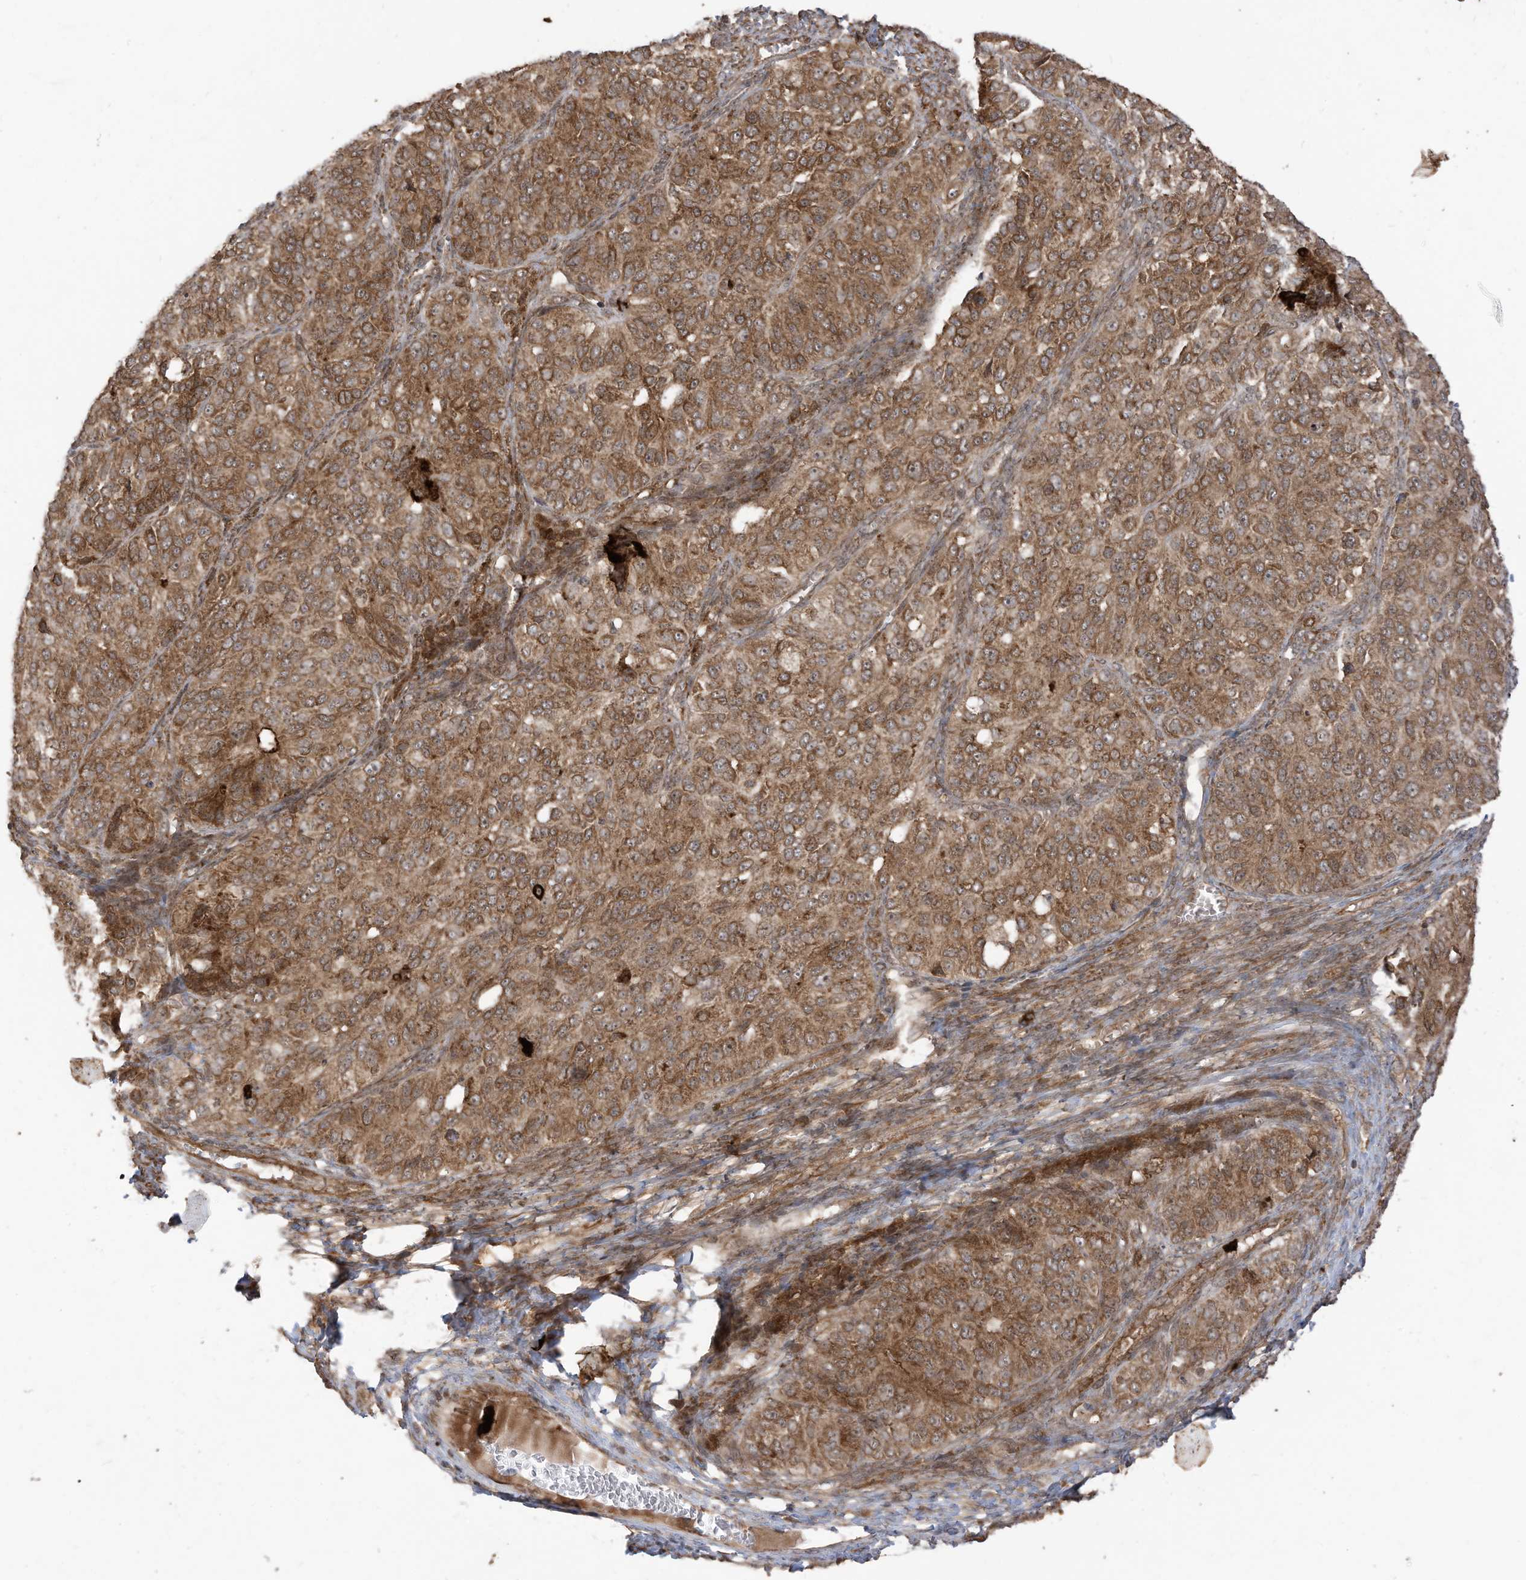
{"staining": {"intensity": "moderate", "quantity": ">75%", "location": "cytoplasmic/membranous"}, "tissue": "ovarian cancer", "cell_type": "Tumor cells", "image_type": "cancer", "snomed": [{"axis": "morphology", "description": "Carcinoma, endometroid"}, {"axis": "topography", "description": "Ovary"}], "caption": "The immunohistochemical stain labels moderate cytoplasmic/membranous positivity in tumor cells of endometroid carcinoma (ovarian) tissue.", "gene": "TRIM67", "patient": {"sex": "female", "age": 51}}